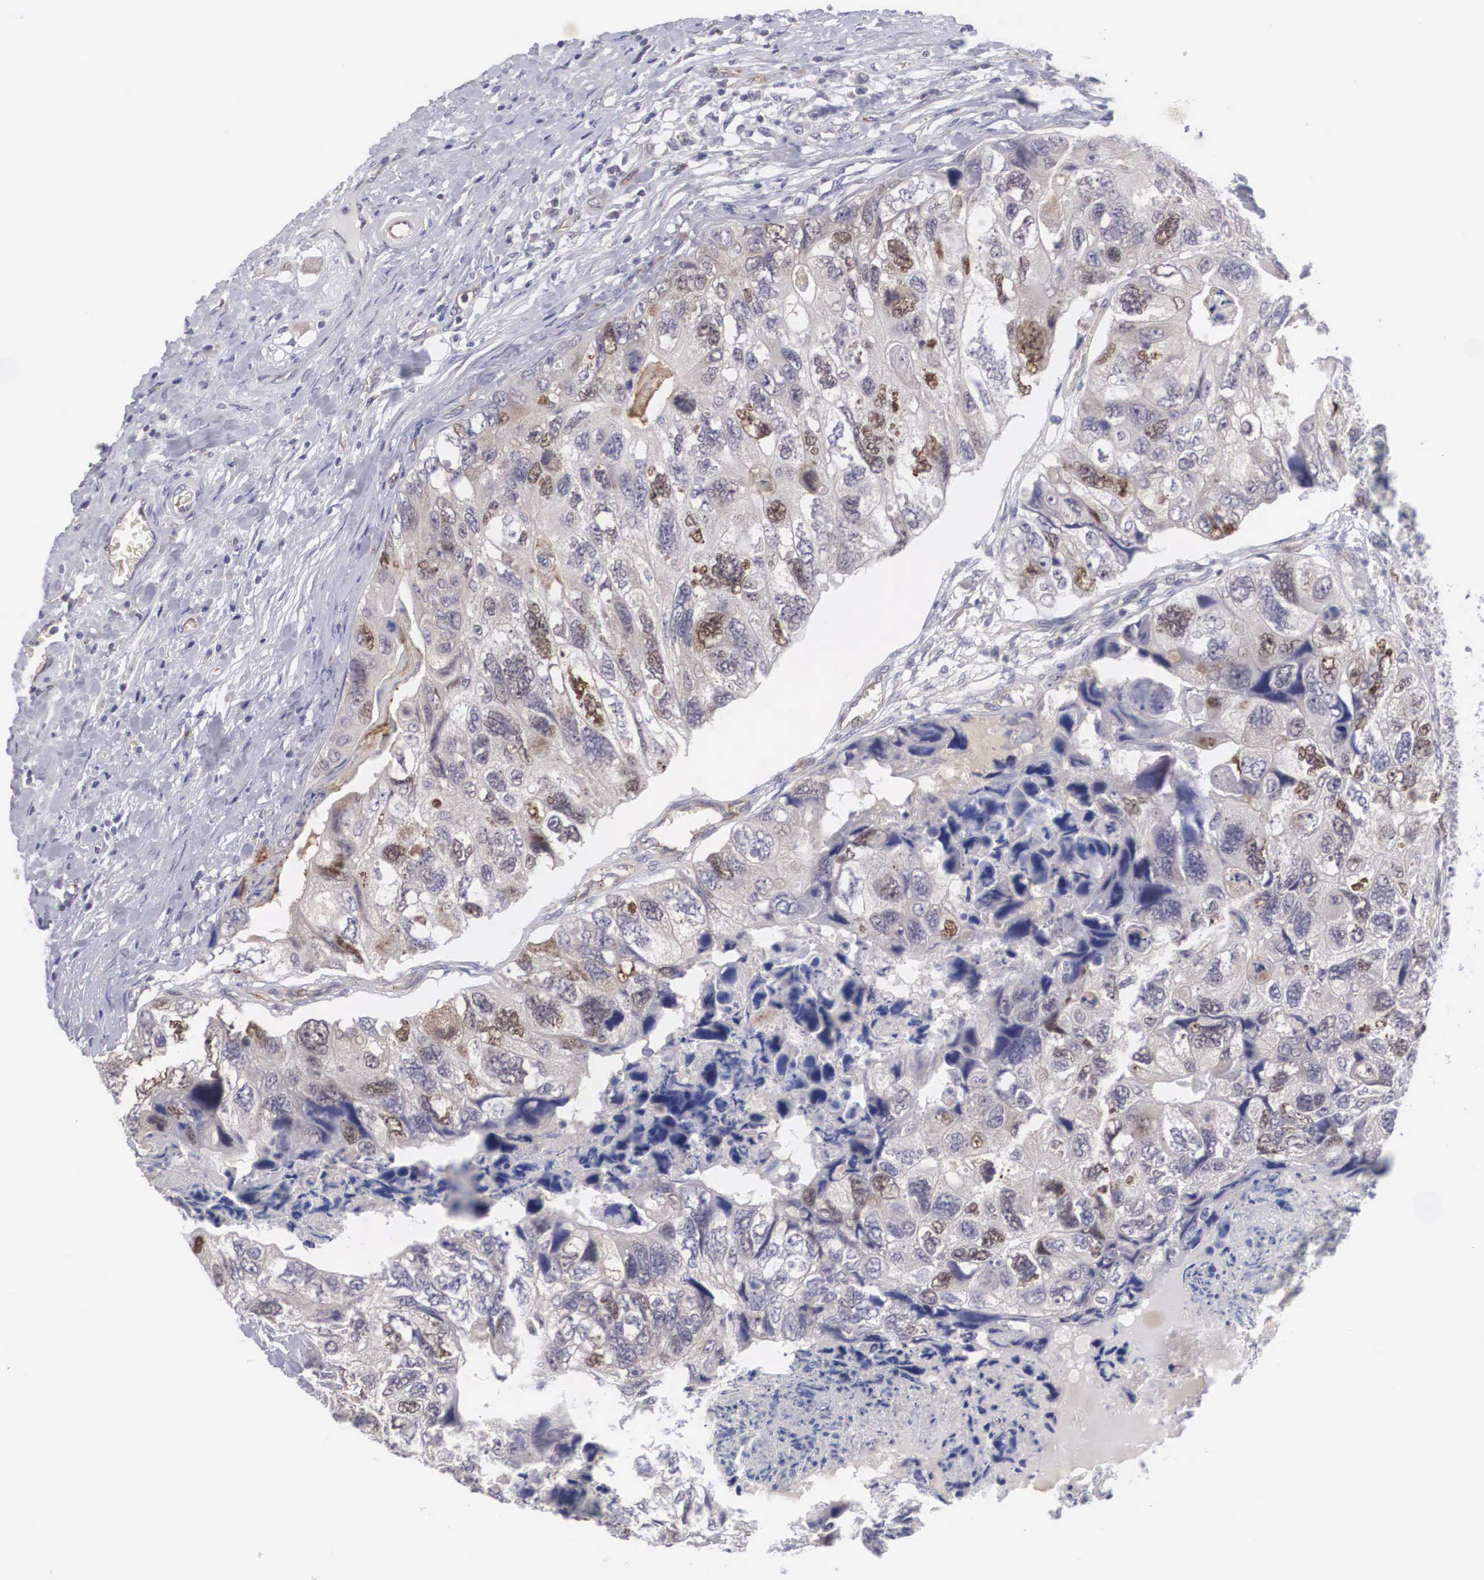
{"staining": {"intensity": "moderate", "quantity": "<25%", "location": "nuclear"}, "tissue": "colorectal cancer", "cell_type": "Tumor cells", "image_type": "cancer", "snomed": [{"axis": "morphology", "description": "Adenocarcinoma, NOS"}, {"axis": "topography", "description": "Rectum"}], "caption": "A brown stain shows moderate nuclear expression of a protein in colorectal adenocarcinoma tumor cells.", "gene": "MAST4", "patient": {"sex": "female", "age": 82}}